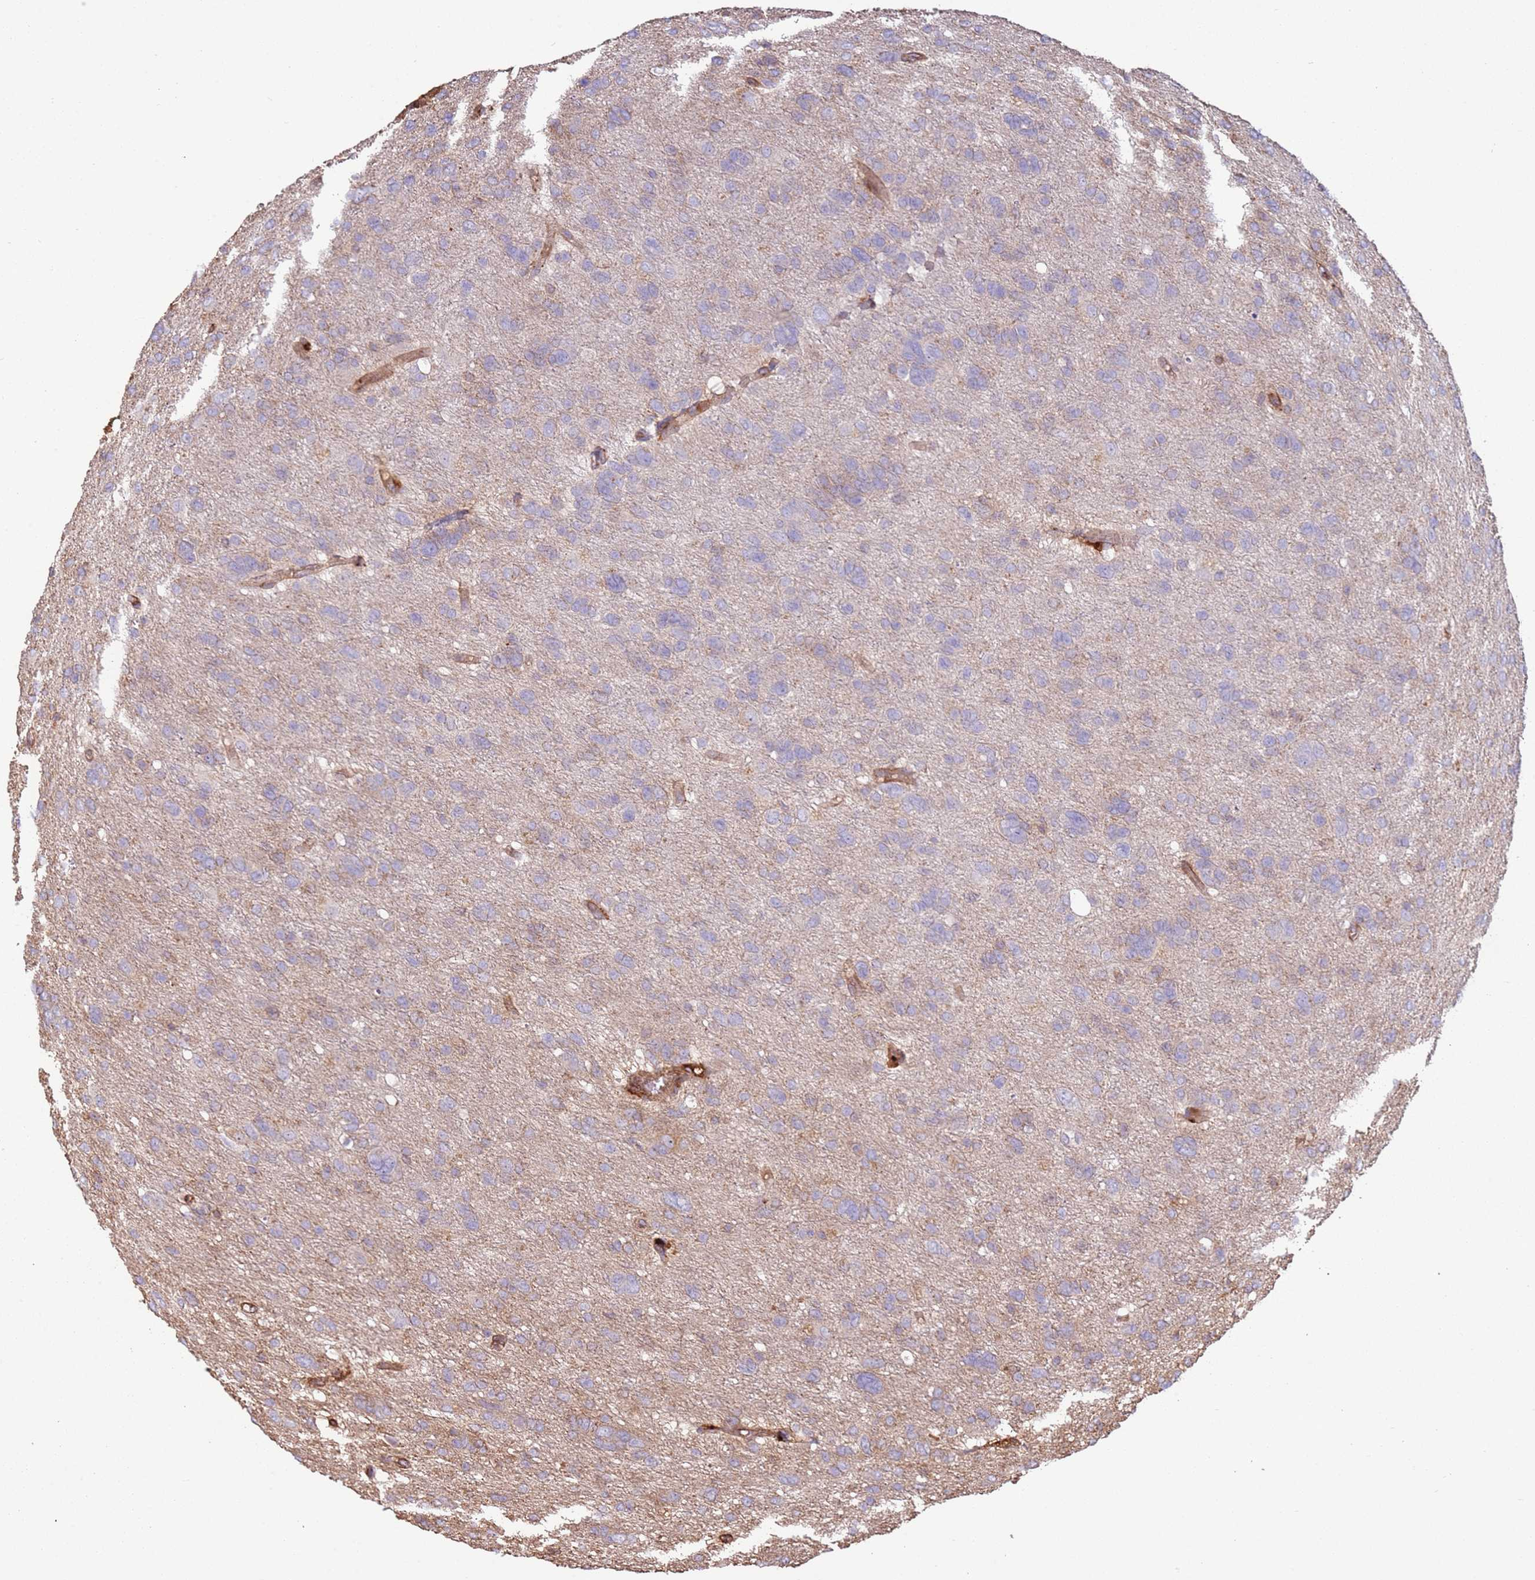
{"staining": {"intensity": "weak", "quantity": "<25%", "location": "cytoplasmic/membranous"}, "tissue": "glioma", "cell_type": "Tumor cells", "image_type": "cancer", "snomed": [{"axis": "morphology", "description": "Glioma, malignant, High grade"}, {"axis": "topography", "description": "Brain"}], "caption": "The histopathology image demonstrates no significant positivity in tumor cells of glioma. Nuclei are stained in blue.", "gene": "NDUFAF4", "patient": {"sex": "female", "age": 59}}